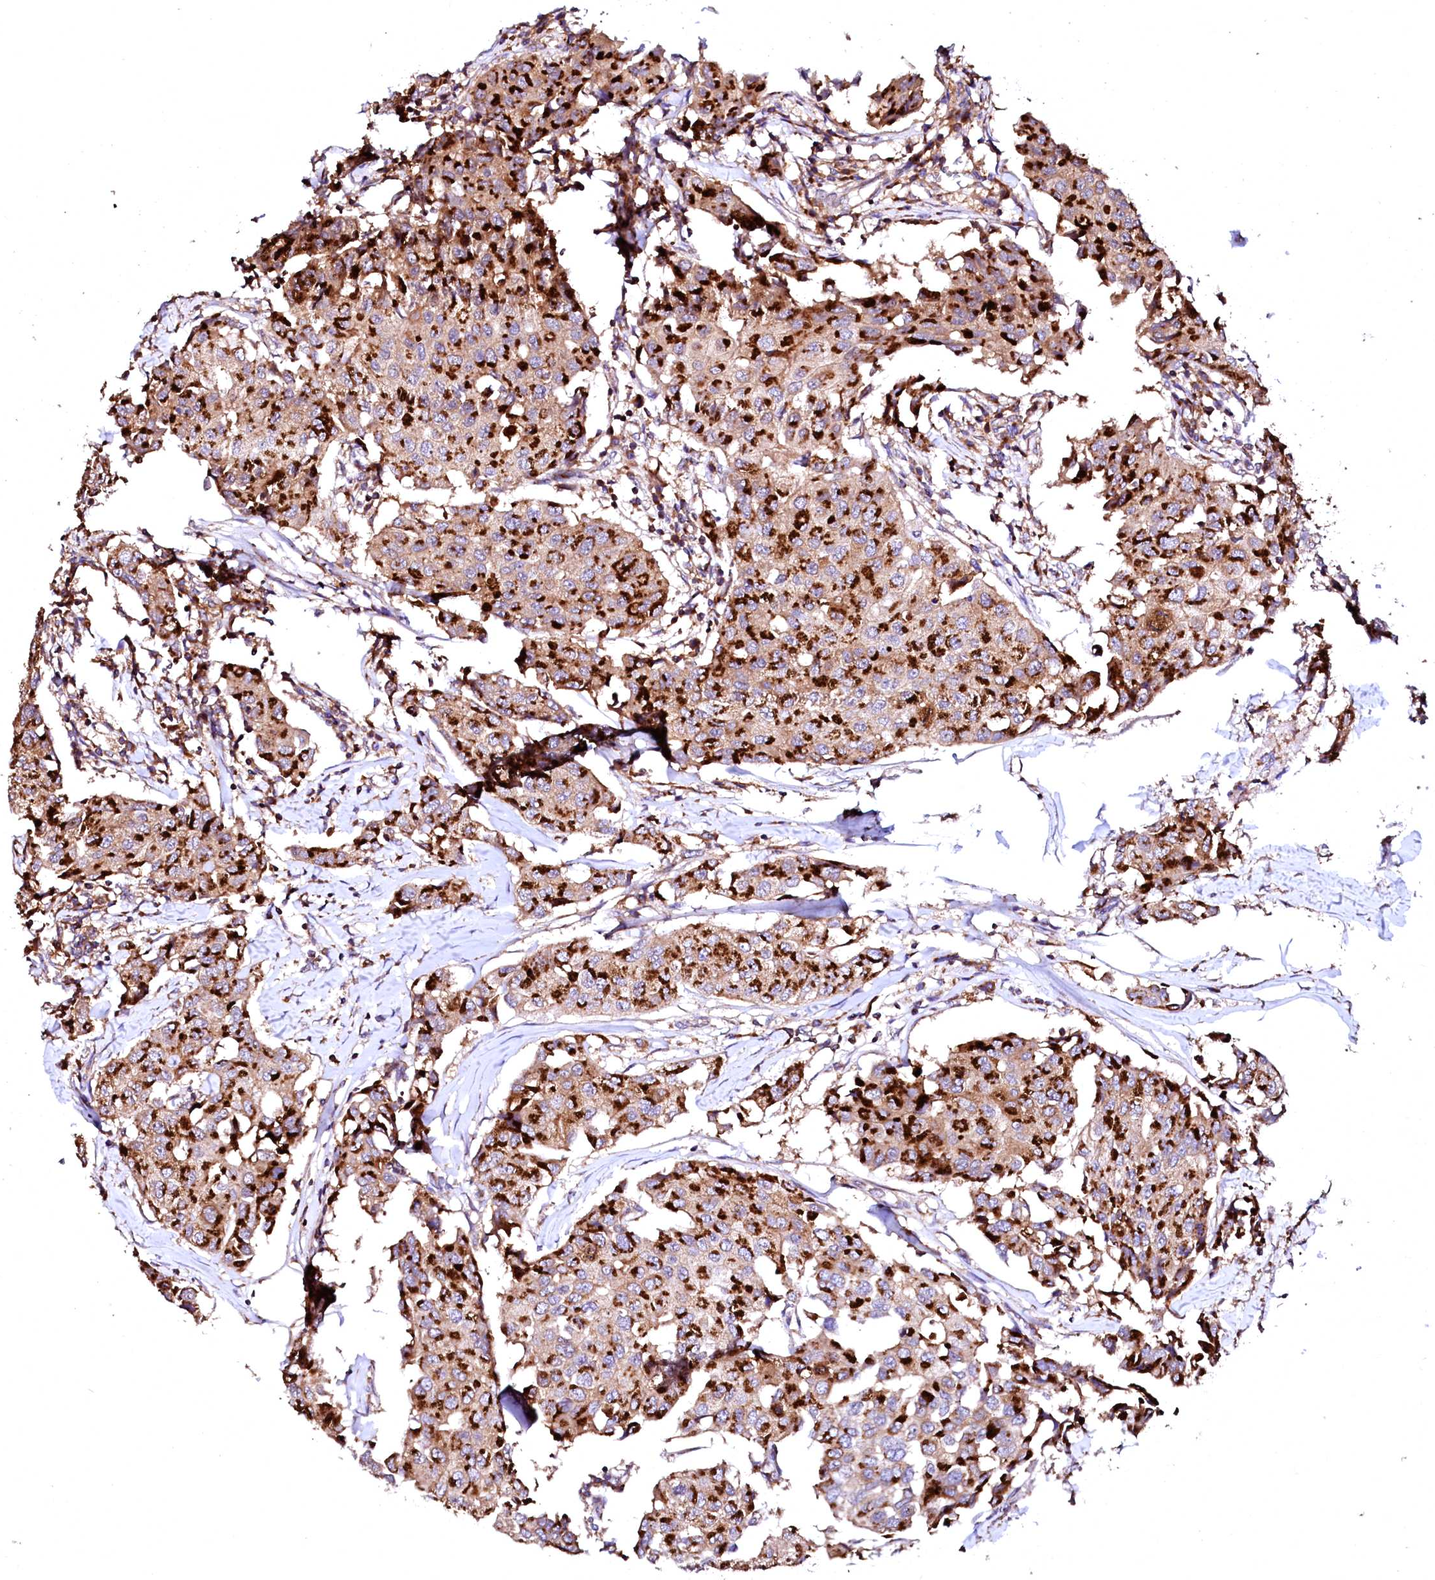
{"staining": {"intensity": "strong", "quantity": ">75%", "location": "cytoplasmic/membranous"}, "tissue": "breast cancer", "cell_type": "Tumor cells", "image_type": "cancer", "snomed": [{"axis": "morphology", "description": "Duct carcinoma"}, {"axis": "topography", "description": "Breast"}], "caption": "High-magnification brightfield microscopy of breast cancer (intraductal carcinoma) stained with DAB (3,3'-diaminobenzidine) (brown) and counterstained with hematoxylin (blue). tumor cells exhibit strong cytoplasmic/membranous staining is appreciated in about>75% of cells.", "gene": "ST3GAL1", "patient": {"sex": "female", "age": 80}}